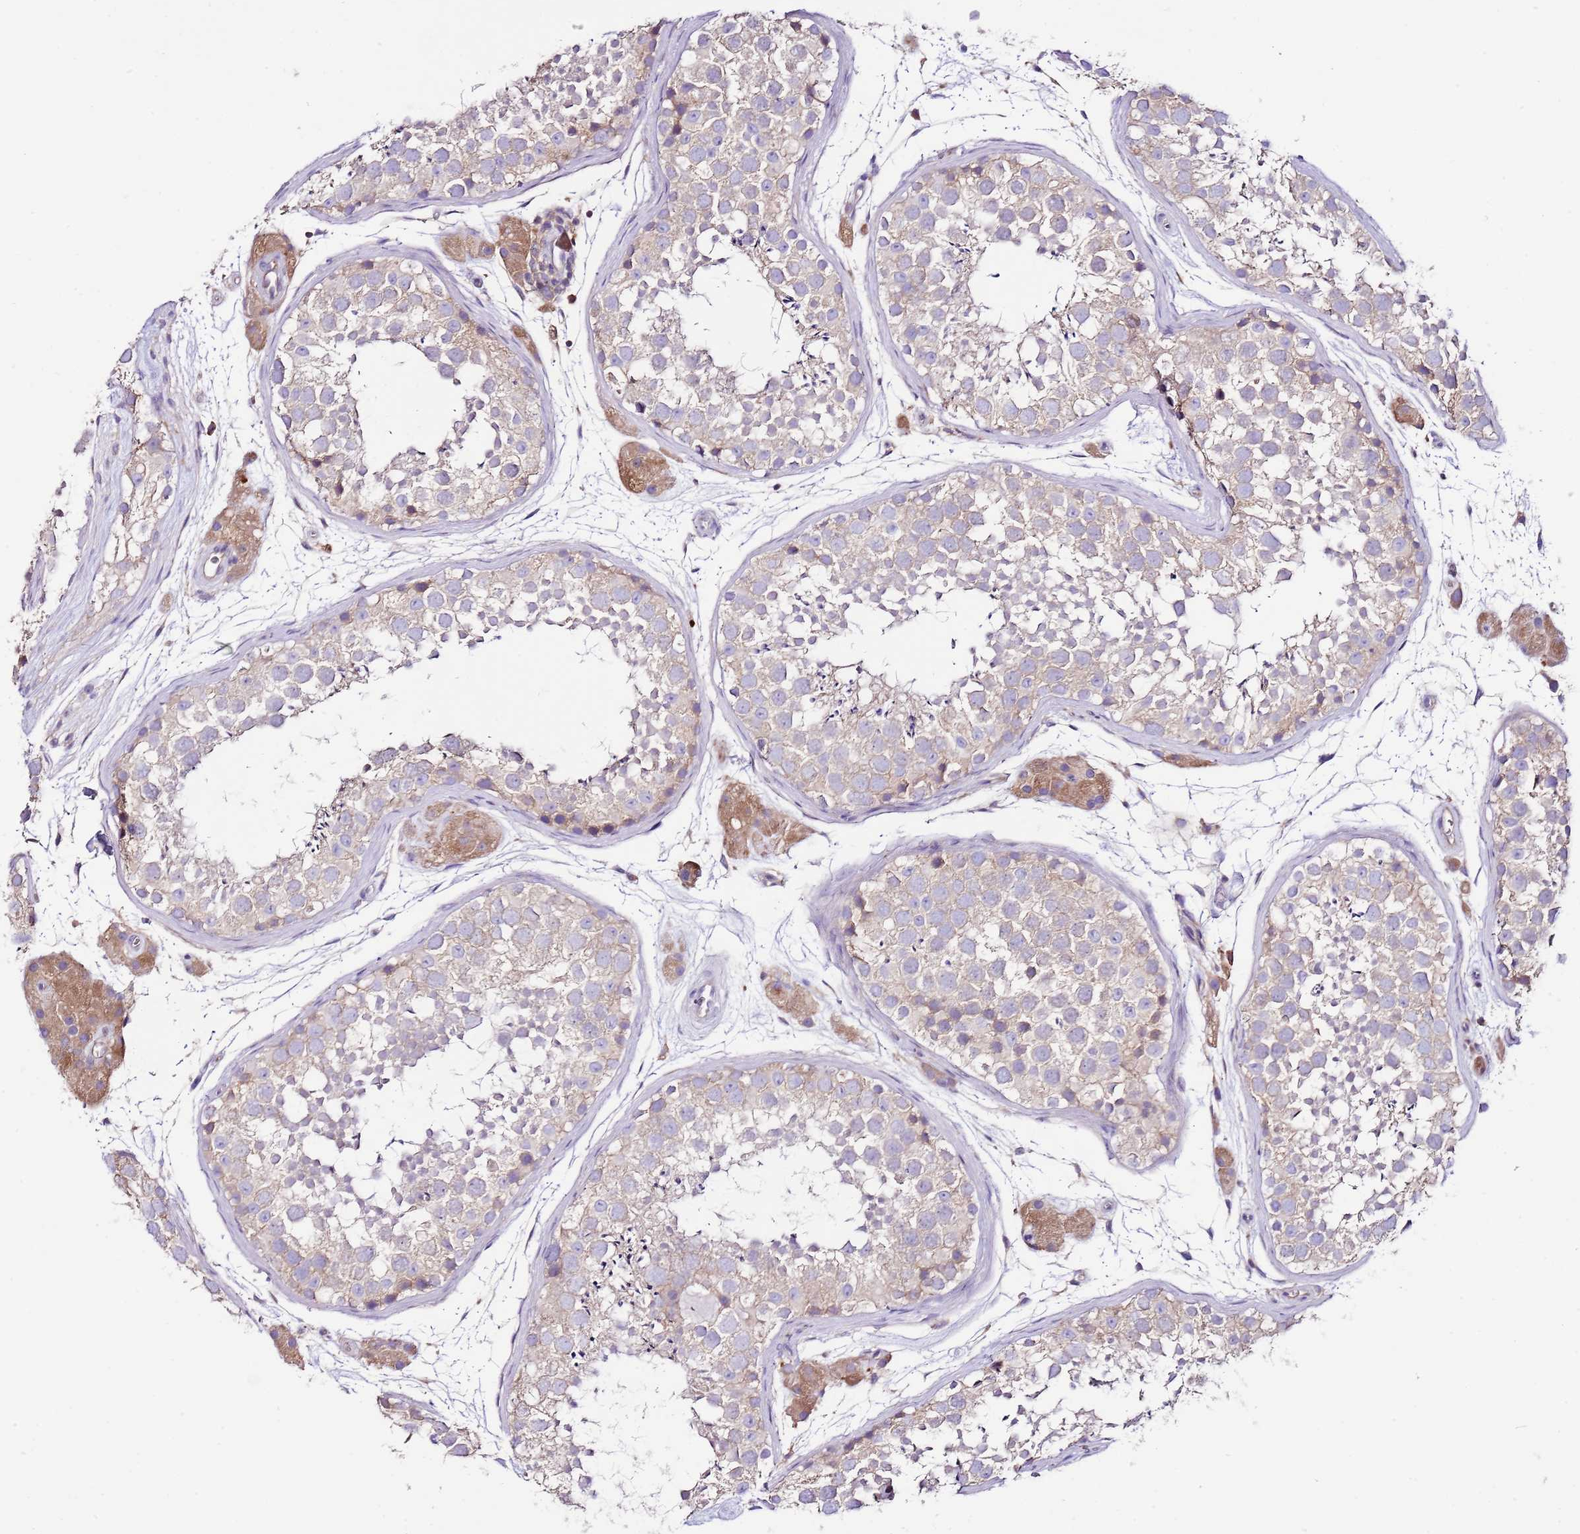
{"staining": {"intensity": "weak", "quantity": "25%-75%", "location": "cytoplasmic/membranous"}, "tissue": "testis", "cell_type": "Cells in seminiferous ducts", "image_type": "normal", "snomed": [{"axis": "morphology", "description": "Normal tissue, NOS"}, {"axis": "topography", "description": "Testis"}], "caption": "A high-resolution image shows immunohistochemistry staining of normal testis, which reveals weak cytoplasmic/membranous staining in about 25%-75% of cells in seminiferous ducts. The staining was performed using DAB, with brown indicating positive protein expression. Nuclei are stained blue with hematoxylin.", "gene": "RPS10", "patient": {"sex": "male", "age": 41}}